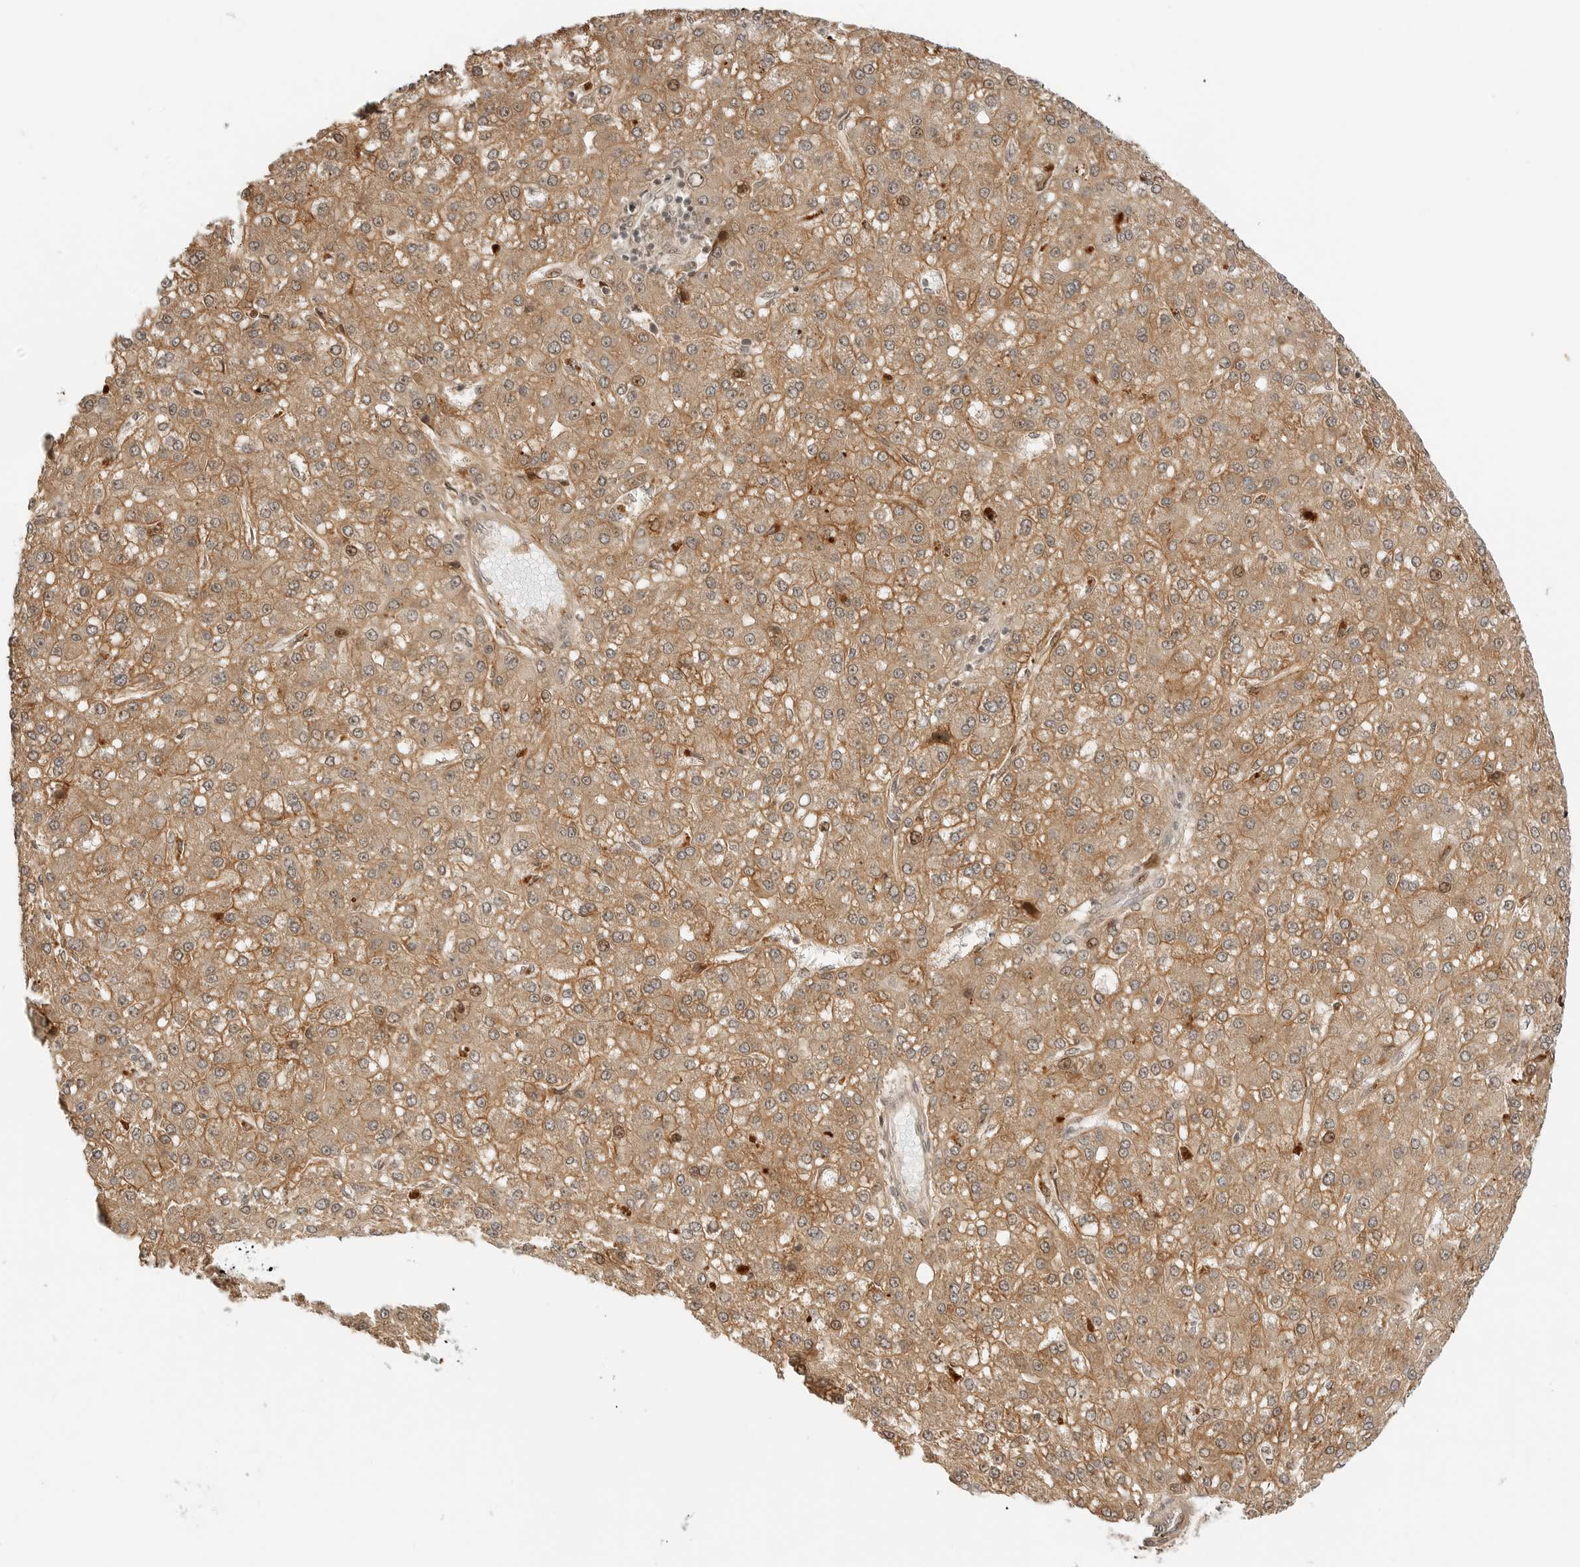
{"staining": {"intensity": "moderate", "quantity": ">75%", "location": "cytoplasmic/membranous"}, "tissue": "liver cancer", "cell_type": "Tumor cells", "image_type": "cancer", "snomed": [{"axis": "morphology", "description": "Carcinoma, Hepatocellular, NOS"}, {"axis": "topography", "description": "Liver"}], "caption": "Immunohistochemistry micrograph of human hepatocellular carcinoma (liver) stained for a protein (brown), which shows medium levels of moderate cytoplasmic/membranous staining in approximately >75% of tumor cells.", "gene": "GEM", "patient": {"sex": "male", "age": 67}}